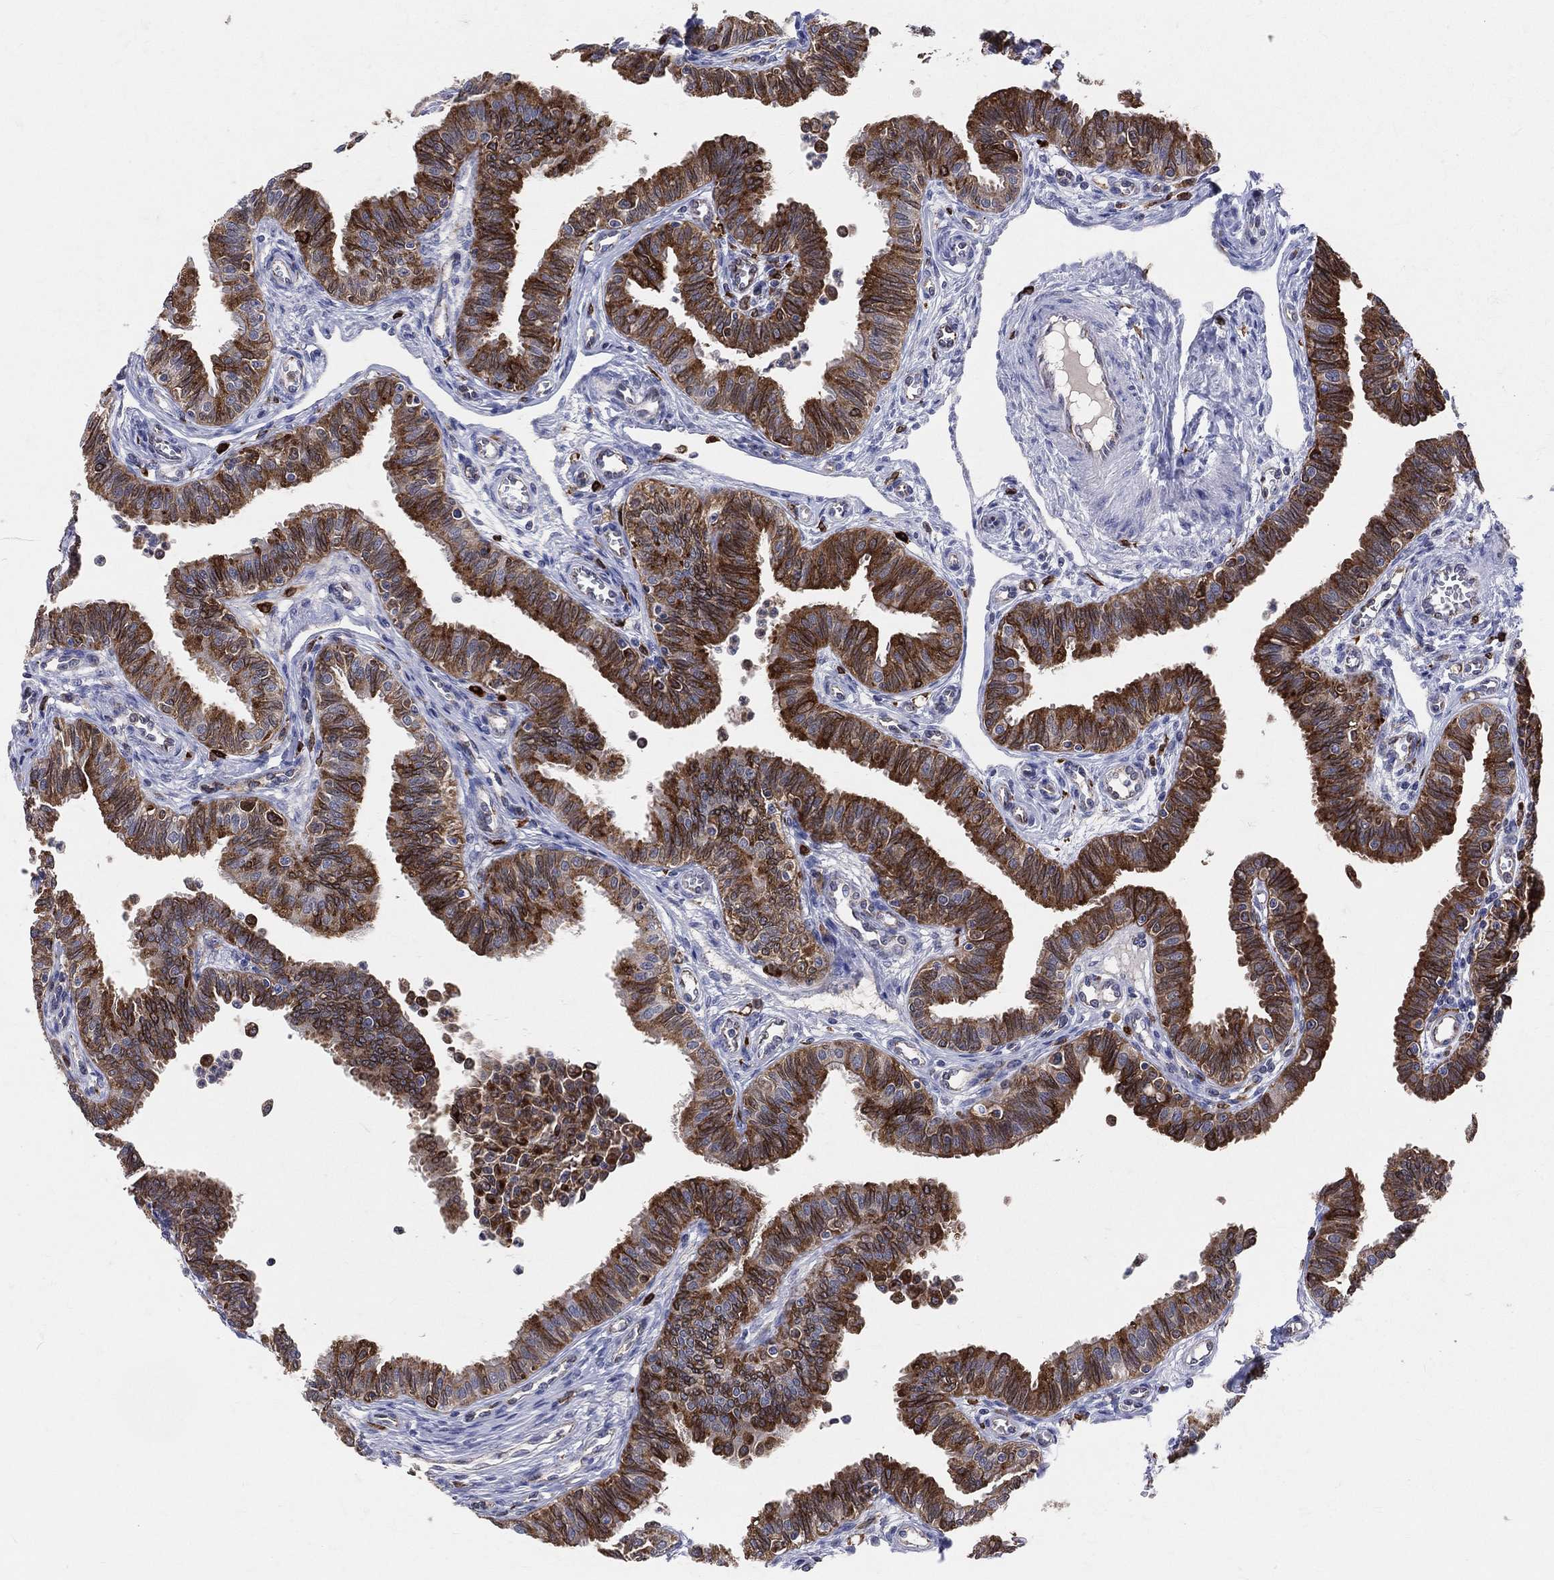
{"staining": {"intensity": "strong", "quantity": ">75%", "location": "cytoplasmic/membranous"}, "tissue": "fallopian tube", "cell_type": "Glandular cells", "image_type": "normal", "snomed": [{"axis": "morphology", "description": "Normal tissue, NOS"}, {"axis": "topography", "description": "Fallopian tube"}], "caption": "Protein expression analysis of benign human fallopian tube reveals strong cytoplasmic/membranous positivity in about >75% of glandular cells.", "gene": "CD74", "patient": {"sex": "female", "age": 36}}